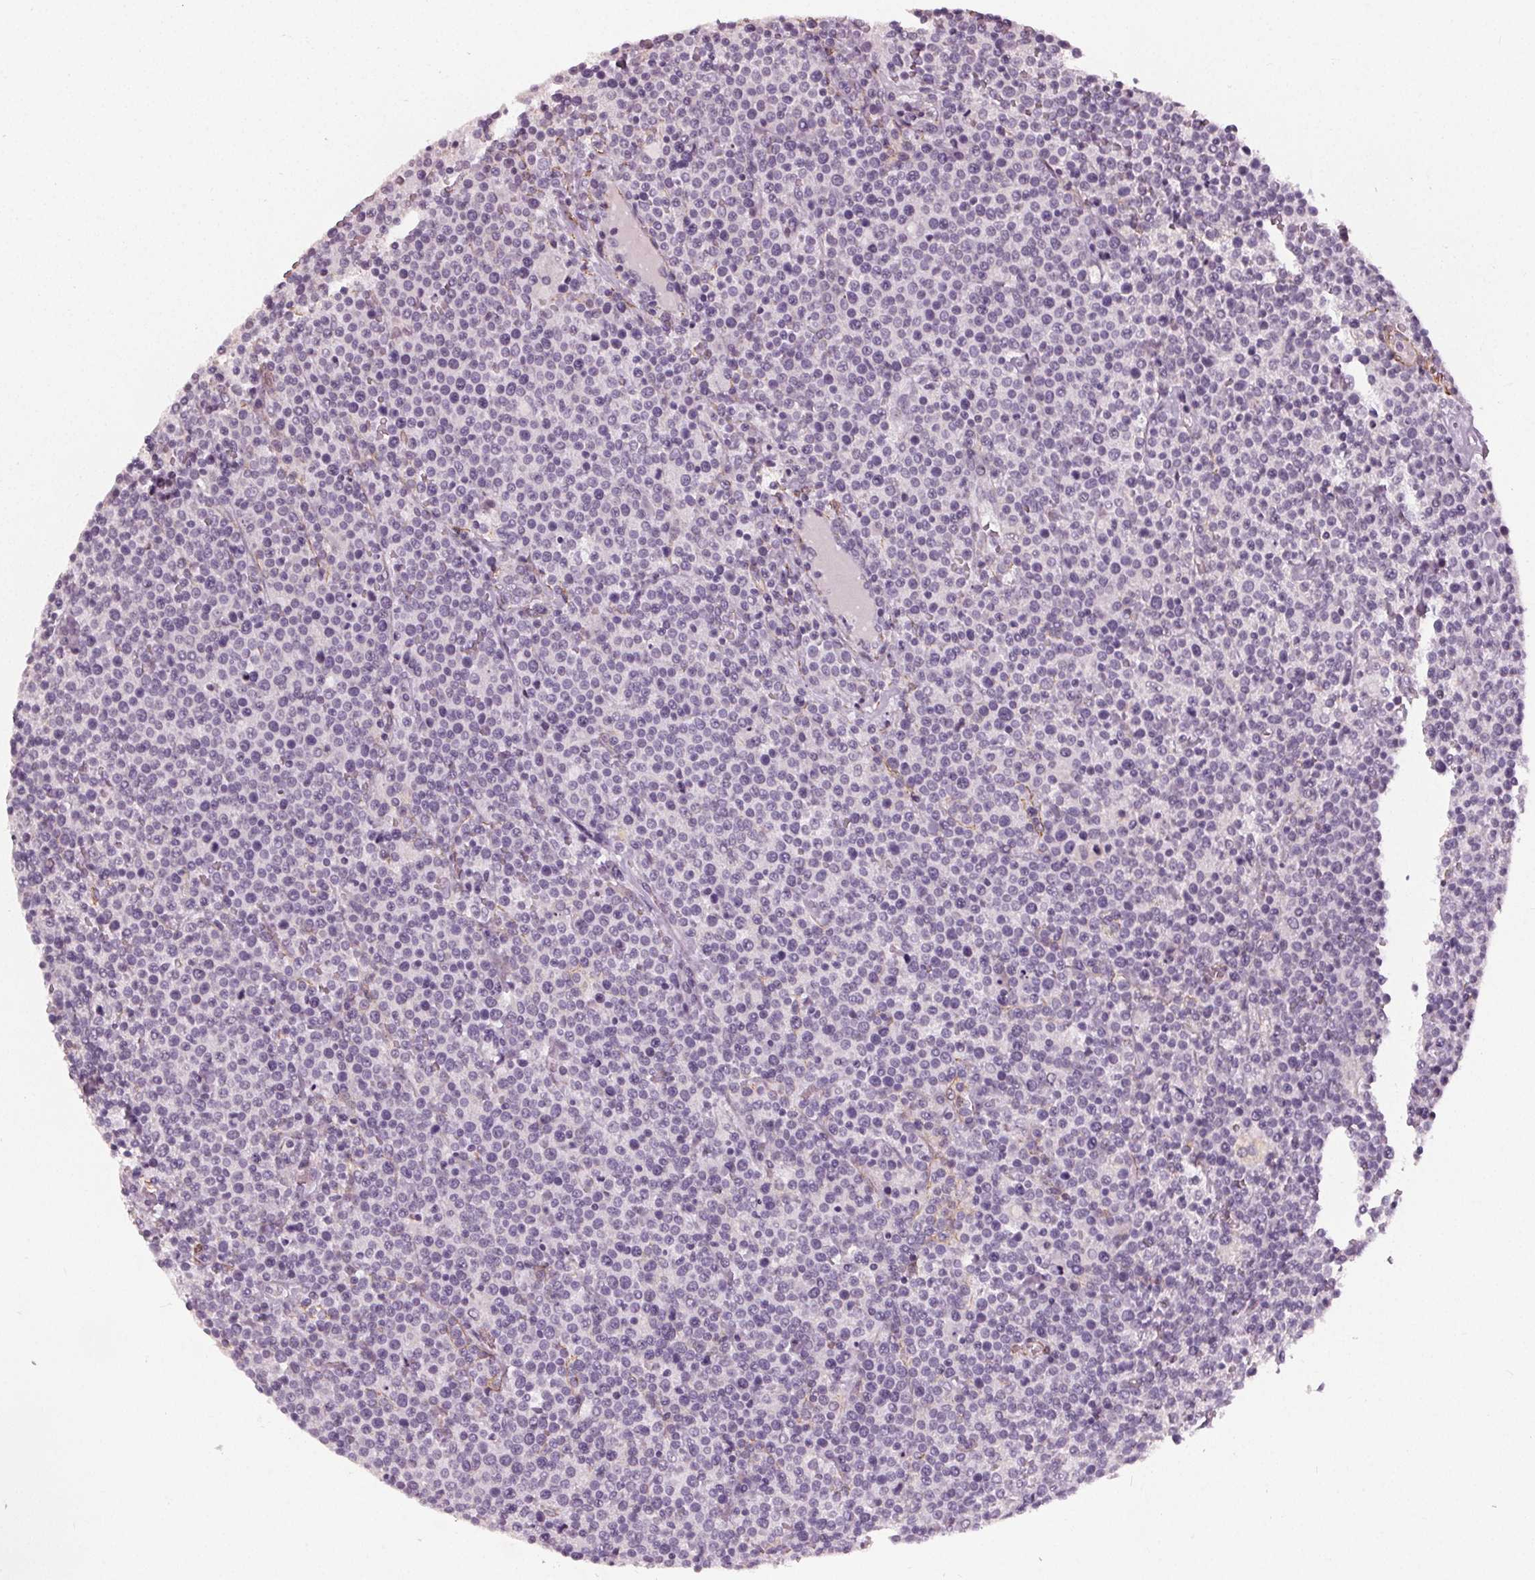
{"staining": {"intensity": "negative", "quantity": "none", "location": "none"}, "tissue": "lymphoma", "cell_type": "Tumor cells", "image_type": "cancer", "snomed": [{"axis": "morphology", "description": "Malignant lymphoma, non-Hodgkin's type, High grade"}, {"axis": "topography", "description": "Lymph node"}], "caption": "Immunohistochemical staining of lymphoma displays no significant expression in tumor cells.", "gene": "PKP1", "patient": {"sex": "male", "age": 61}}